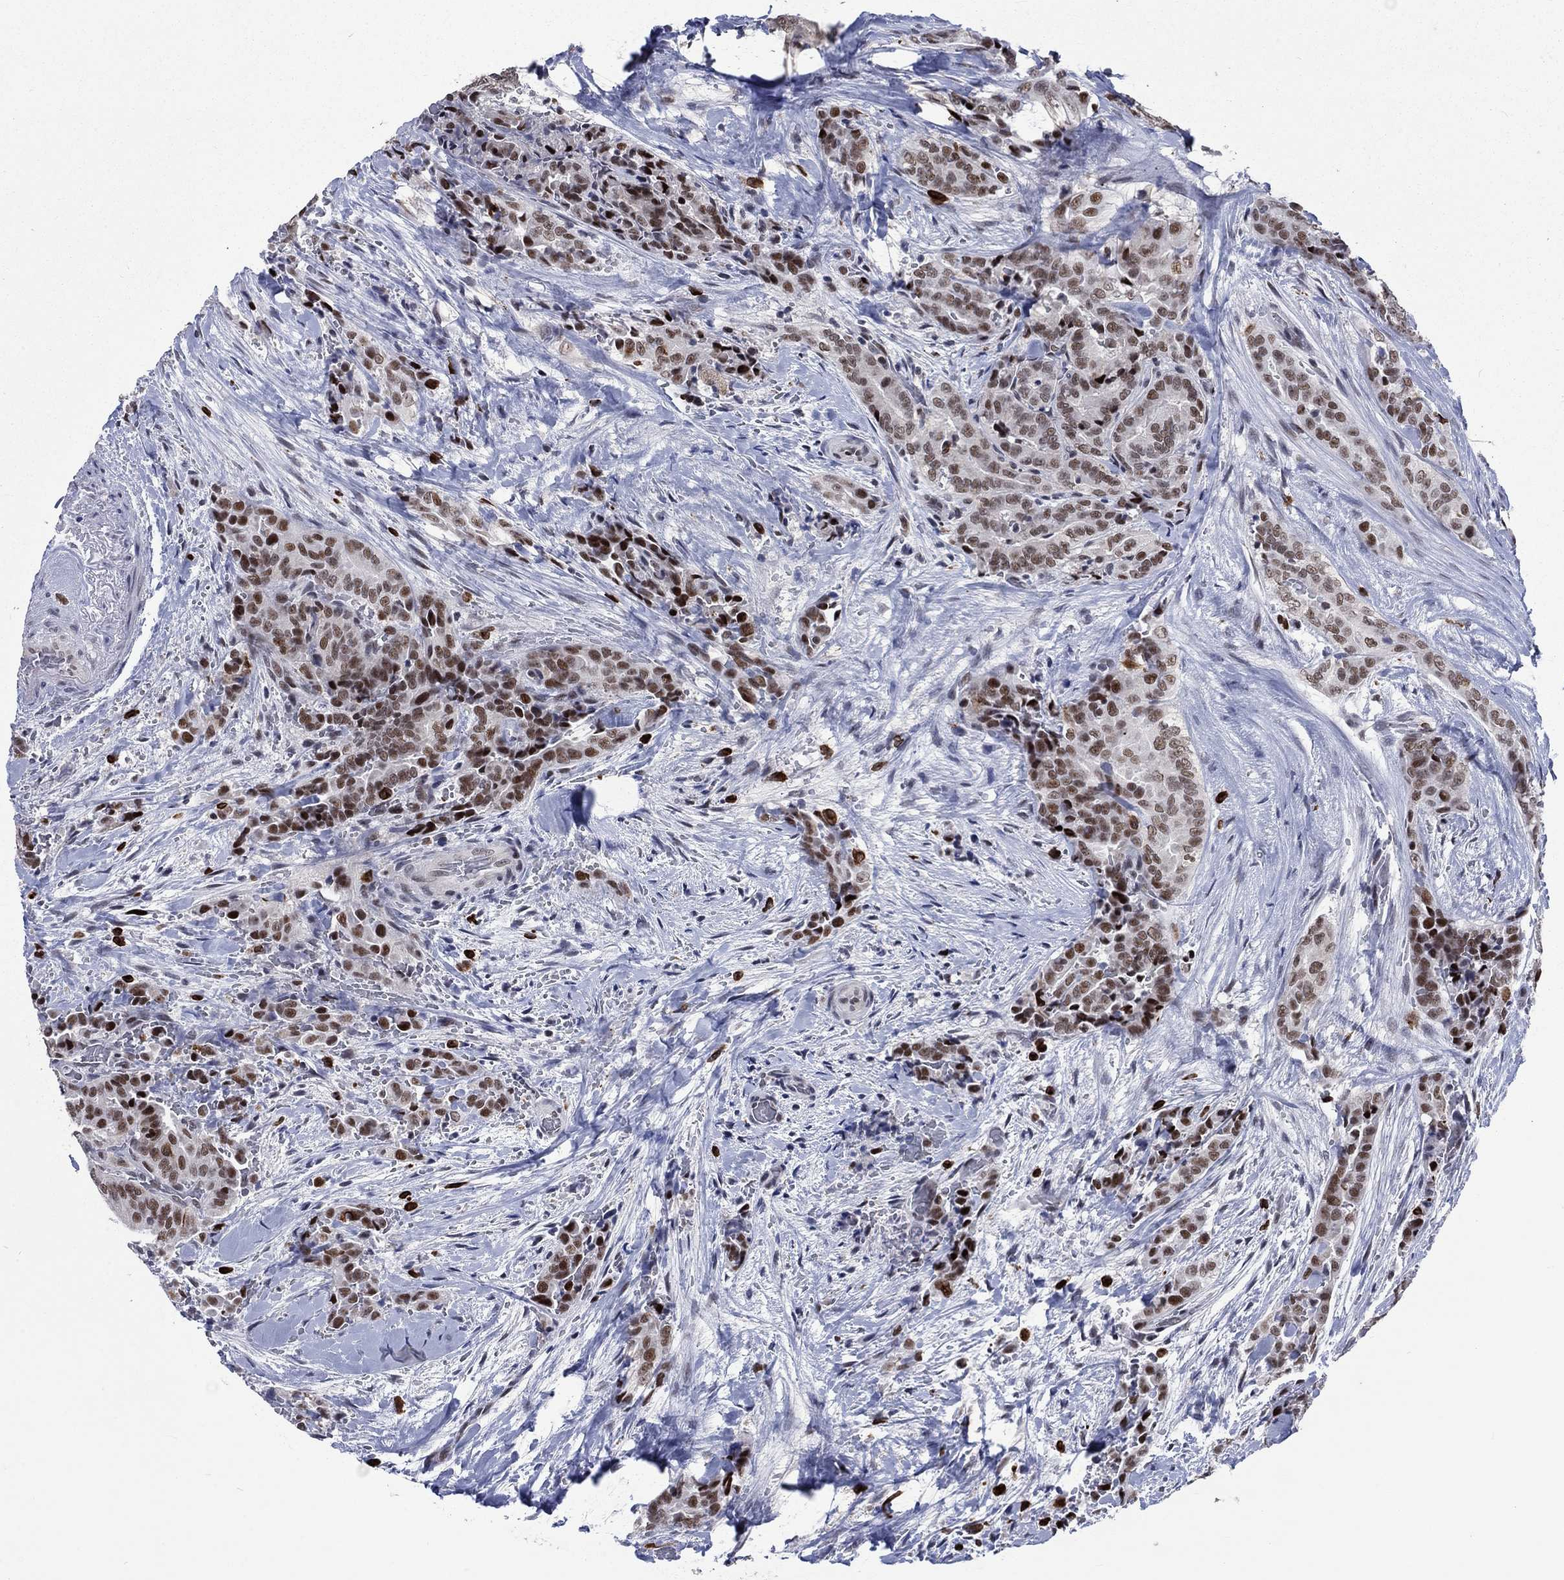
{"staining": {"intensity": "moderate", "quantity": ">75%", "location": "nuclear"}, "tissue": "thyroid cancer", "cell_type": "Tumor cells", "image_type": "cancer", "snomed": [{"axis": "morphology", "description": "Papillary adenocarcinoma, NOS"}, {"axis": "topography", "description": "Thyroid gland"}], "caption": "An image showing moderate nuclear positivity in approximately >75% of tumor cells in thyroid papillary adenocarcinoma, as visualized by brown immunohistochemical staining.", "gene": "HCFC1", "patient": {"sex": "male", "age": 61}}